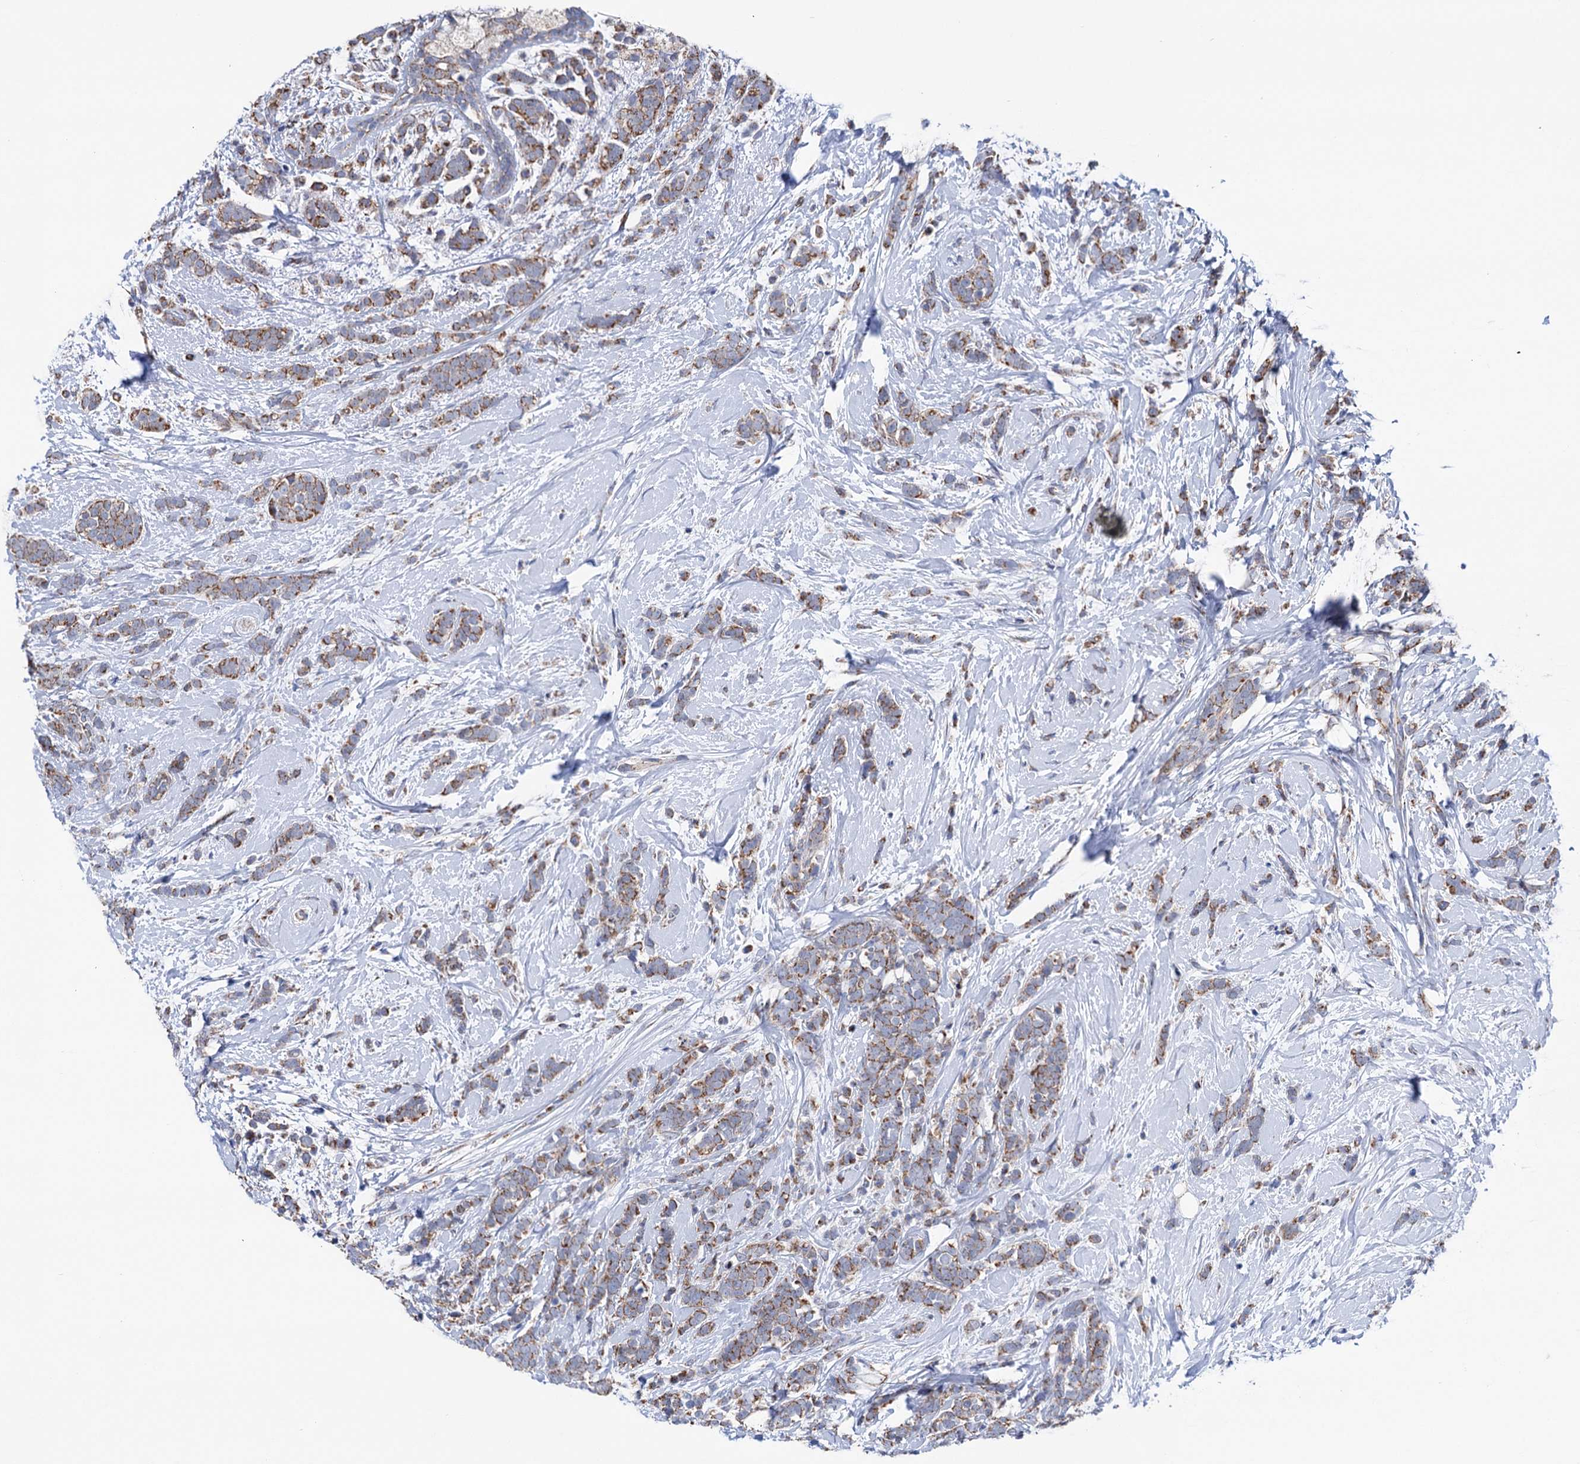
{"staining": {"intensity": "moderate", "quantity": ">75%", "location": "cytoplasmic/membranous"}, "tissue": "breast cancer", "cell_type": "Tumor cells", "image_type": "cancer", "snomed": [{"axis": "morphology", "description": "Lobular carcinoma"}, {"axis": "topography", "description": "Breast"}], "caption": "Protein staining by IHC shows moderate cytoplasmic/membranous expression in approximately >75% of tumor cells in breast lobular carcinoma. The protein is stained brown, and the nuclei are stained in blue (DAB IHC with brightfield microscopy, high magnification).", "gene": "SUCLA2", "patient": {"sex": "female", "age": 58}}